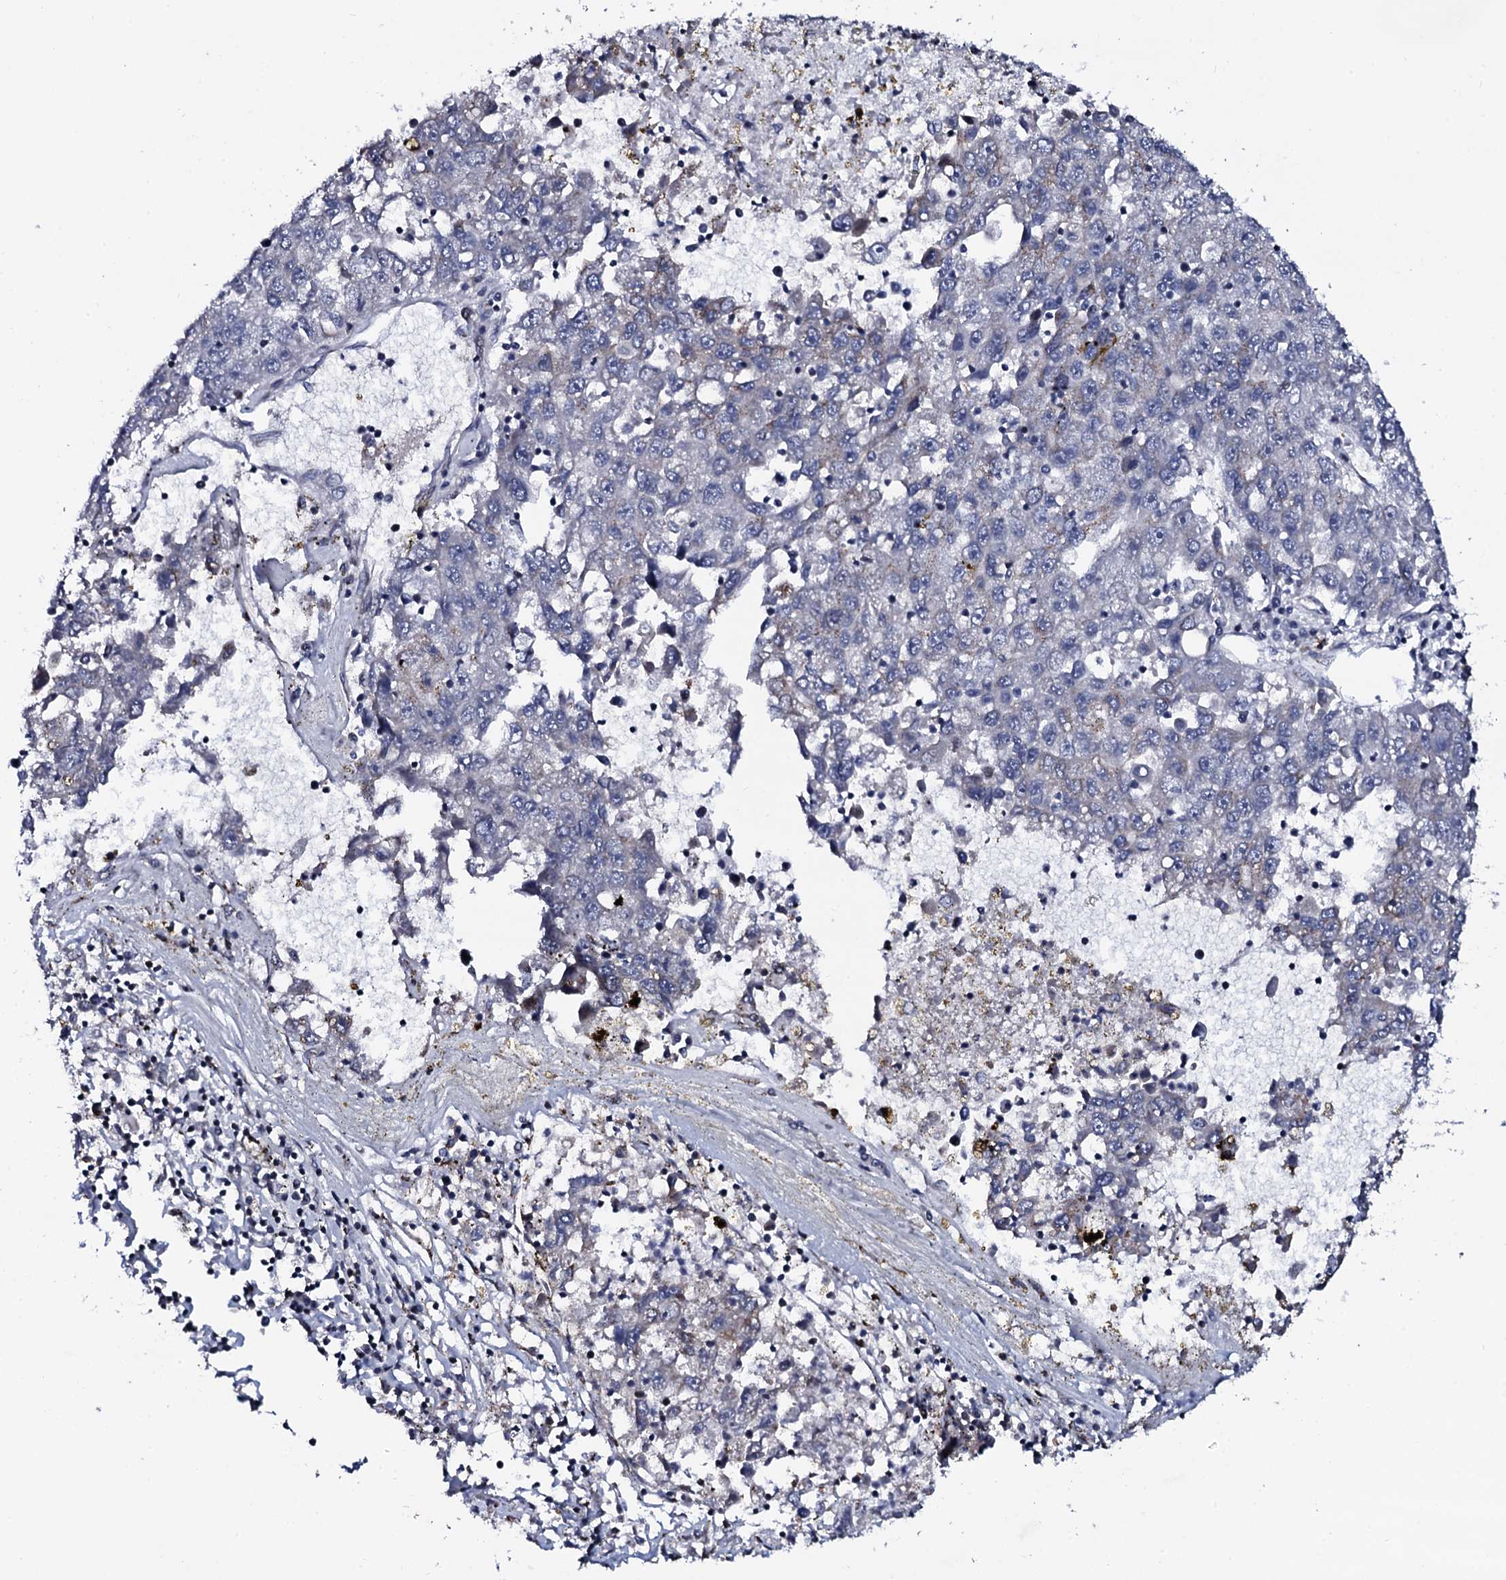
{"staining": {"intensity": "negative", "quantity": "none", "location": "none"}, "tissue": "liver cancer", "cell_type": "Tumor cells", "image_type": "cancer", "snomed": [{"axis": "morphology", "description": "Carcinoma, Hepatocellular, NOS"}, {"axis": "topography", "description": "Liver"}], "caption": "High power microscopy micrograph of an immunohistochemistry image of liver cancer, revealing no significant staining in tumor cells.", "gene": "PLET1", "patient": {"sex": "male", "age": 49}}